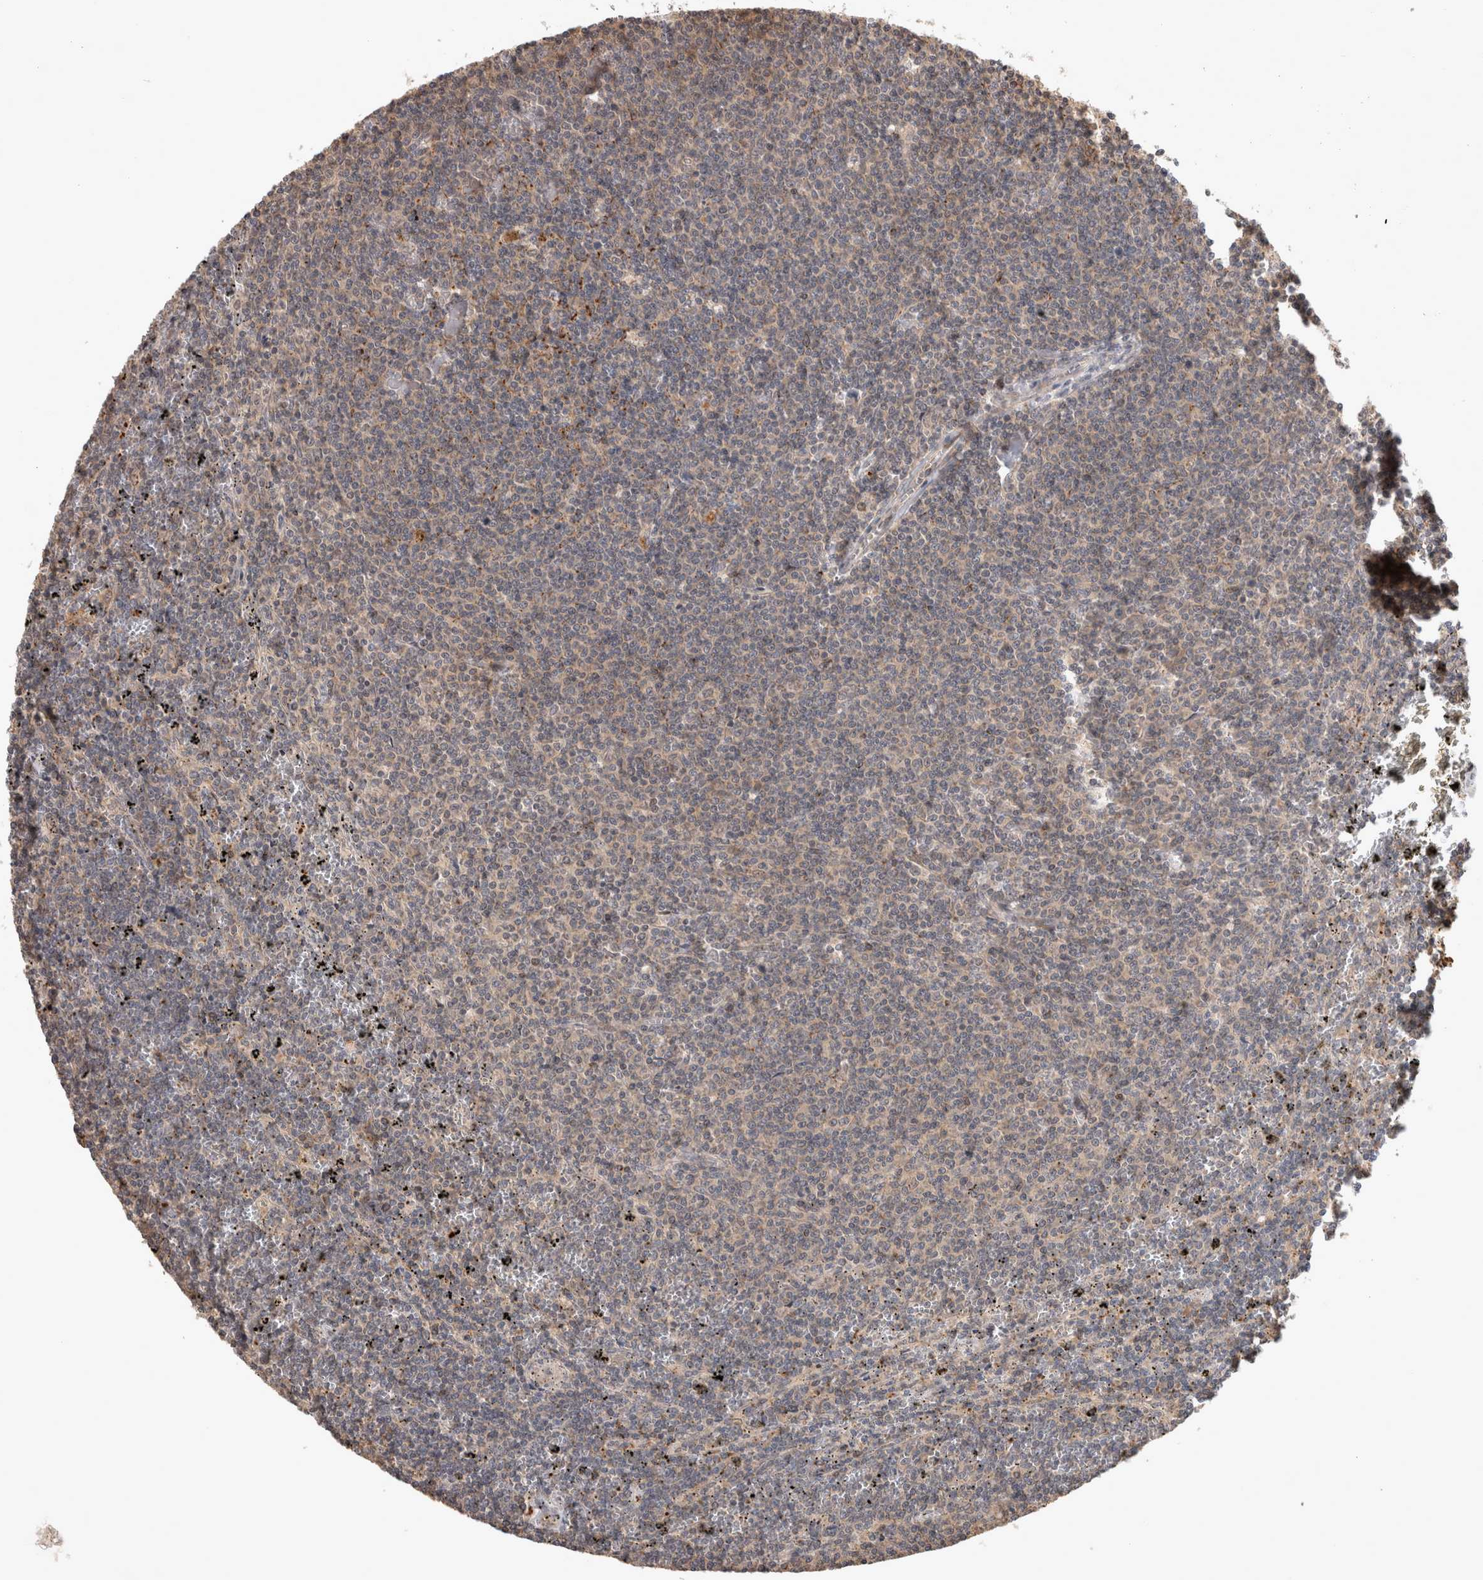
{"staining": {"intensity": "weak", "quantity": "25%-75%", "location": "cytoplasmic/membranous"}, "tissue": "lymphoma", "cell_type": "Tumor cells", "image_type": "cancer", "snomed": [{"axis": "morphology", "description": "Malignant lymphoma, non-Hodgkin's type, Low grade"}, {"axis": "topography", "description": "Spleen"}], "caption": "IHC of human malignant lymphoma, non-Hodgkin's type (low-grade) reveals low levels of weak cytoplasmic/membranous expression in approximately 25%-75% of tumor cells. (Brightfield microscopy of DAB IHC at high magnification).", "gene": "SERAC1", "patient": {"sex": "female", "age": 50}}